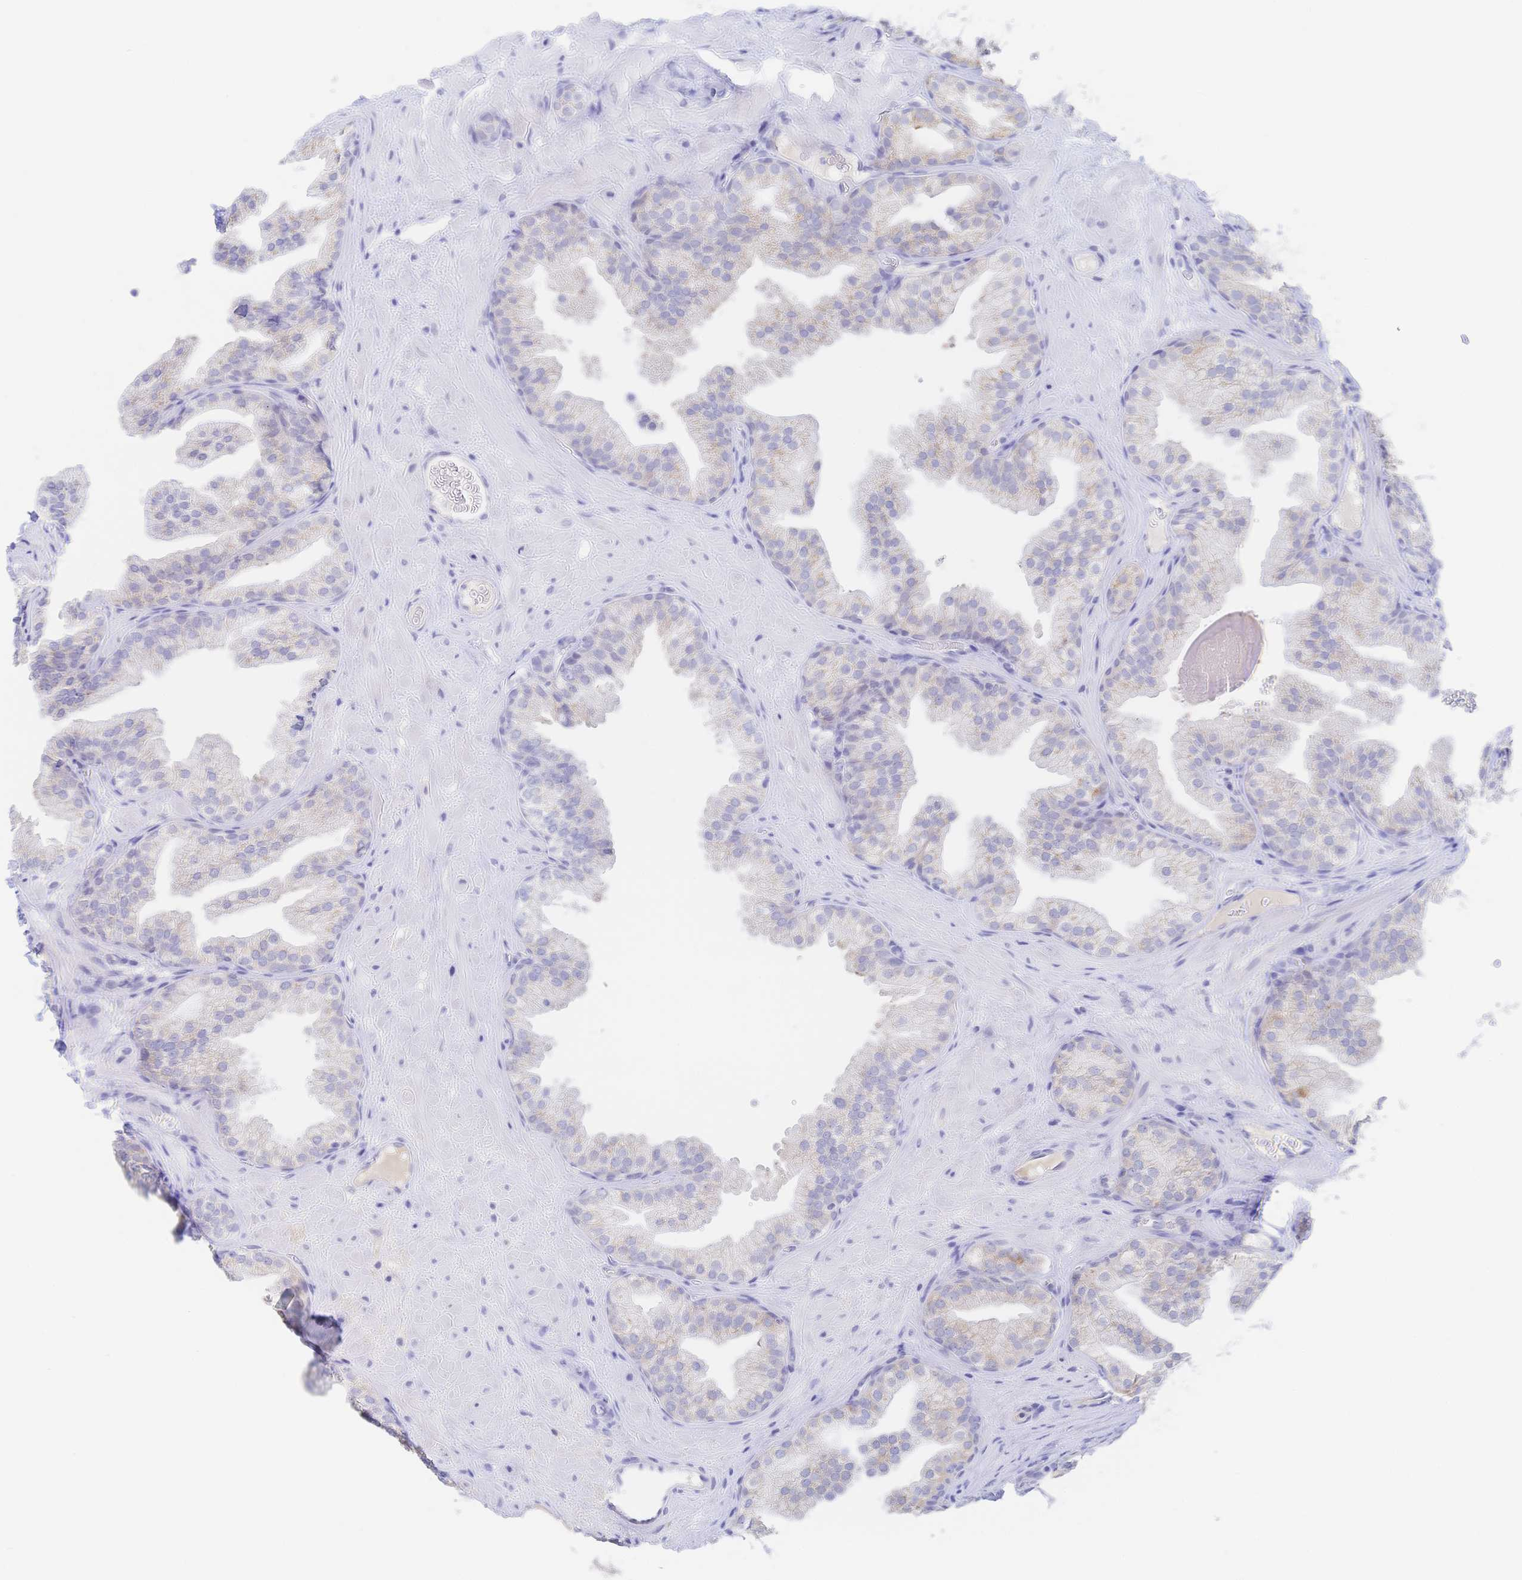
{"staining": {"intensity": "negative", "quantity": "none", "location": "none"}, "tissue": "prostate", "cell_type": "Glandular cells", "image_type": "normal", "snomed": [{"axis": "morphology", "description": "Normal tissue, NOS"}, {"axis": "topography", "description": "Prostate"}], "caption": "A high-resolution photomicrograph shows IHC staining of normal prostate, which exhibits no significant expression in glandular cells. Brightfield microscopy of immunohistochemistry (IHC) stained with DAB (brown) and hematoxylin (blue), captured at high magnification.", "gene": "SIAH3", "patient": {"sex": "male", "age": 37}}